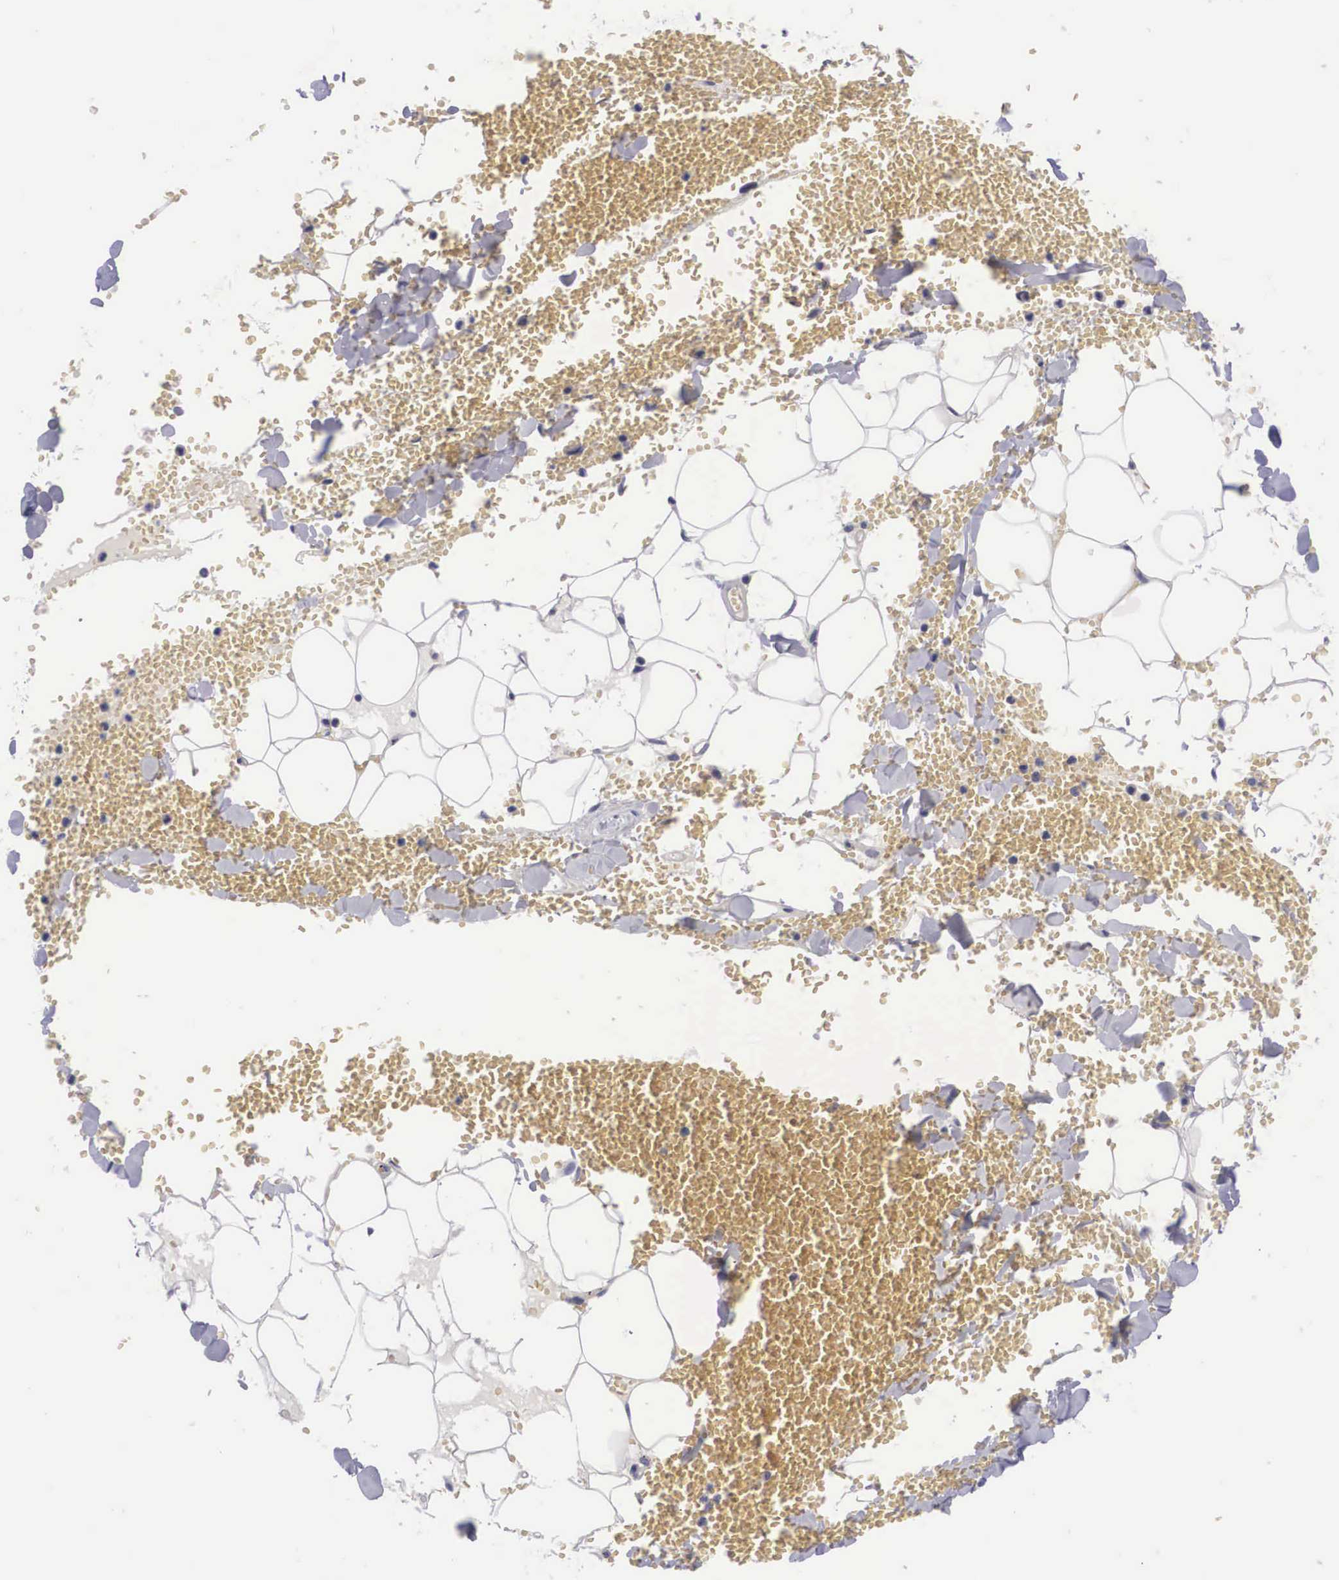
{"staining": {"intensity": "negative", "quantity": "none", "location": "none"}, "tissue": "adipose tissue", "cell_type": "Adipocytes", "image_type": "normal", "snomed": [{"axis": "morphology", "description": "Normal tissue, NOS"}, {"axis": "morphology", "description": "Inflammation, NOS"}, {"axis": "topography", "description": "Lymph node"}, {"axis": "topography", "description": "Peripheral nerve tissue"}], "caption": "The image demonstrates no significant expression in adipocytes of adipose tissue. Nuclei are stained in blue.", "gene": "C22orf31", "patient": {"sex": "male", "age": 52}}